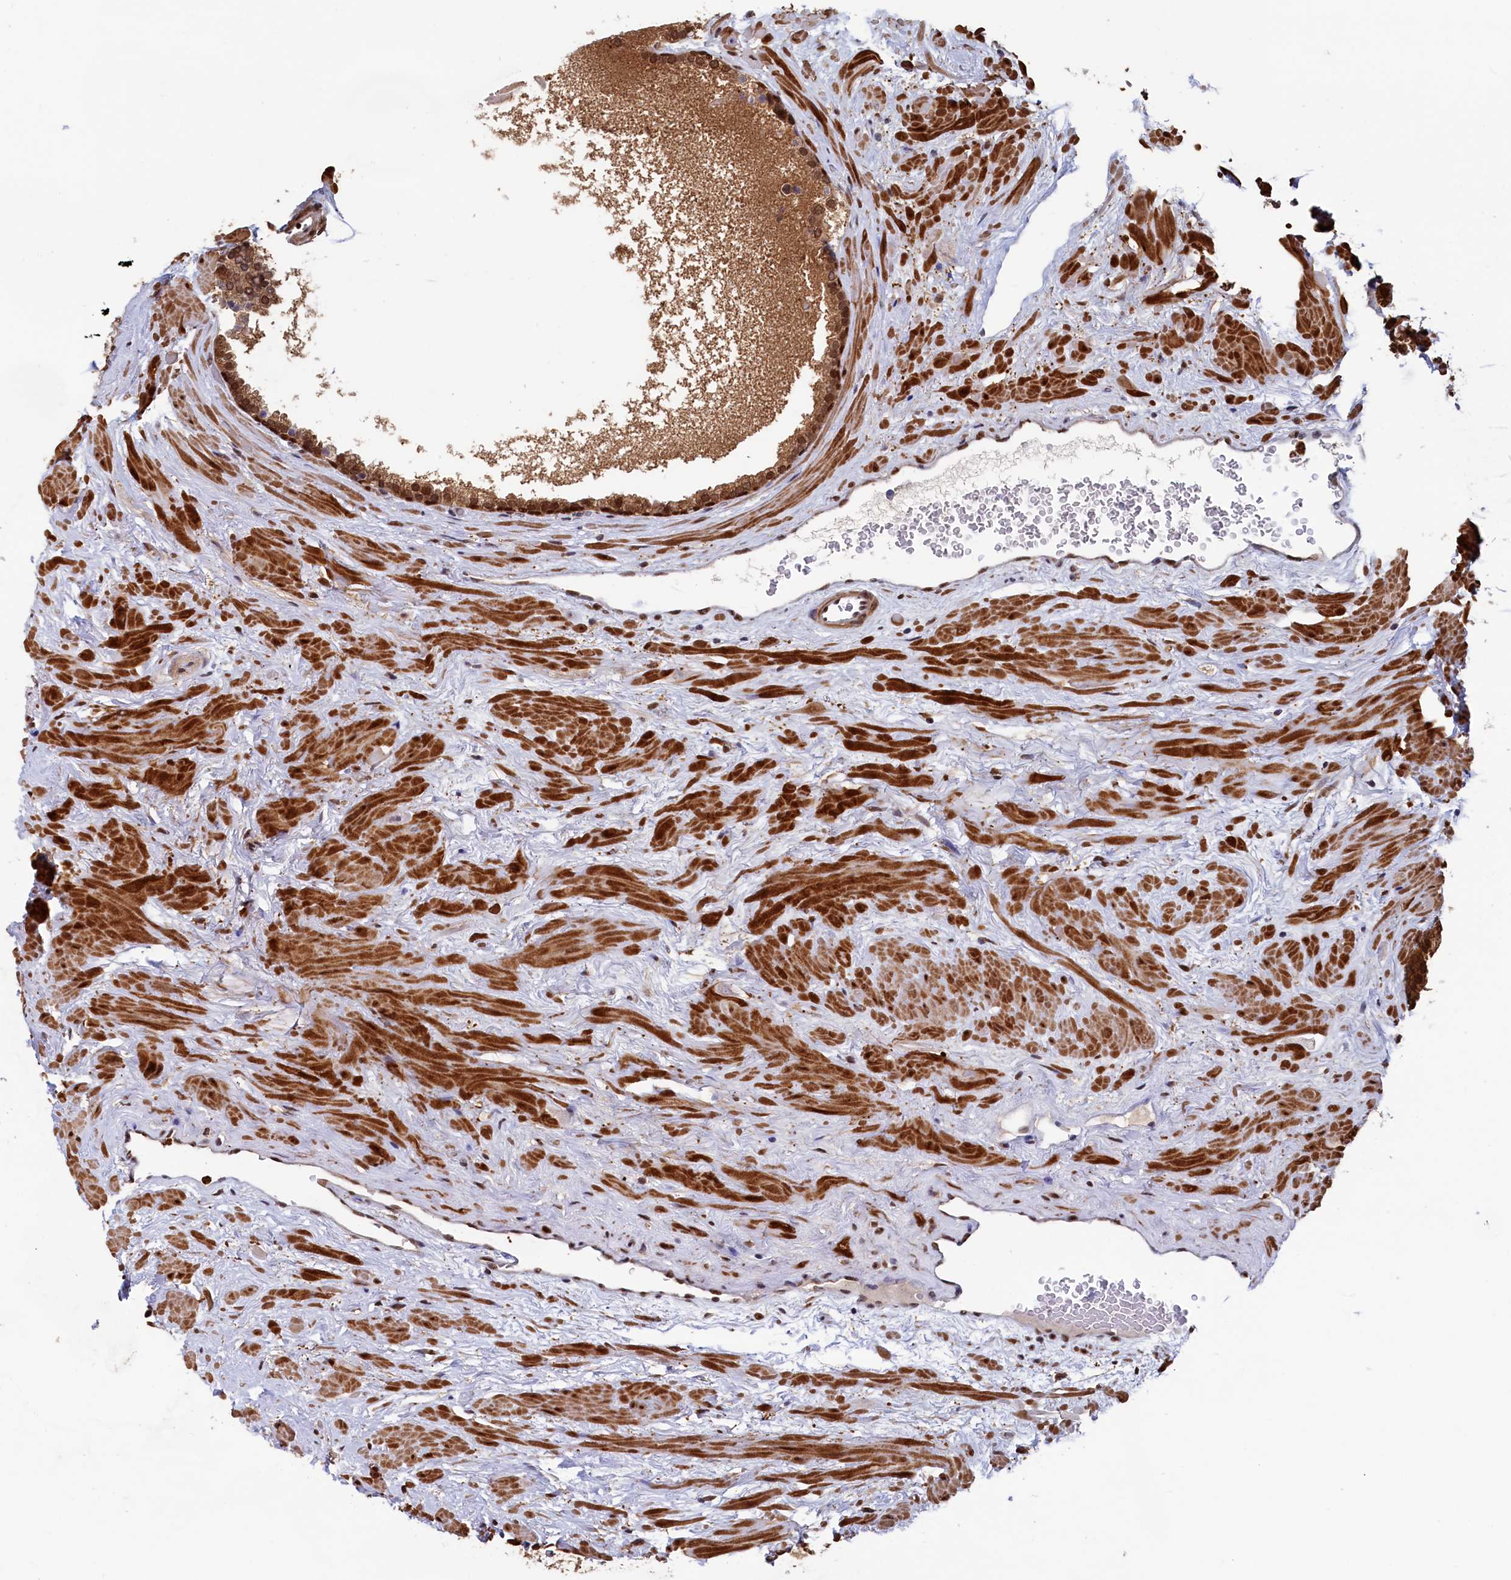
{"staining": {"intensity": "moderate", "quantity": ">75%", "location": "cytoplasmic/membranous,nuclear"}, "tissue": "prostate", "cell_type": "Glandular cells", "image_type": "normal", "snomed": [{"axis": "morphology", "description": "Normal tissue, NOS"}, {"axis": "topography", "description": "Prostate"}], "caption": "Immunohistochemical staining of benign human prostate demonstrates >75% levels of moderate cytoplasmic/membranous,nuclear protein staining in approximately >75% of glandular cells. The staining was performed using DAB, with brown indicating positive protein expression. Nuclei are stained blue with hematoxylin.", "gene": "AHCY", "patient": {"sex": "male", "age": 48}}